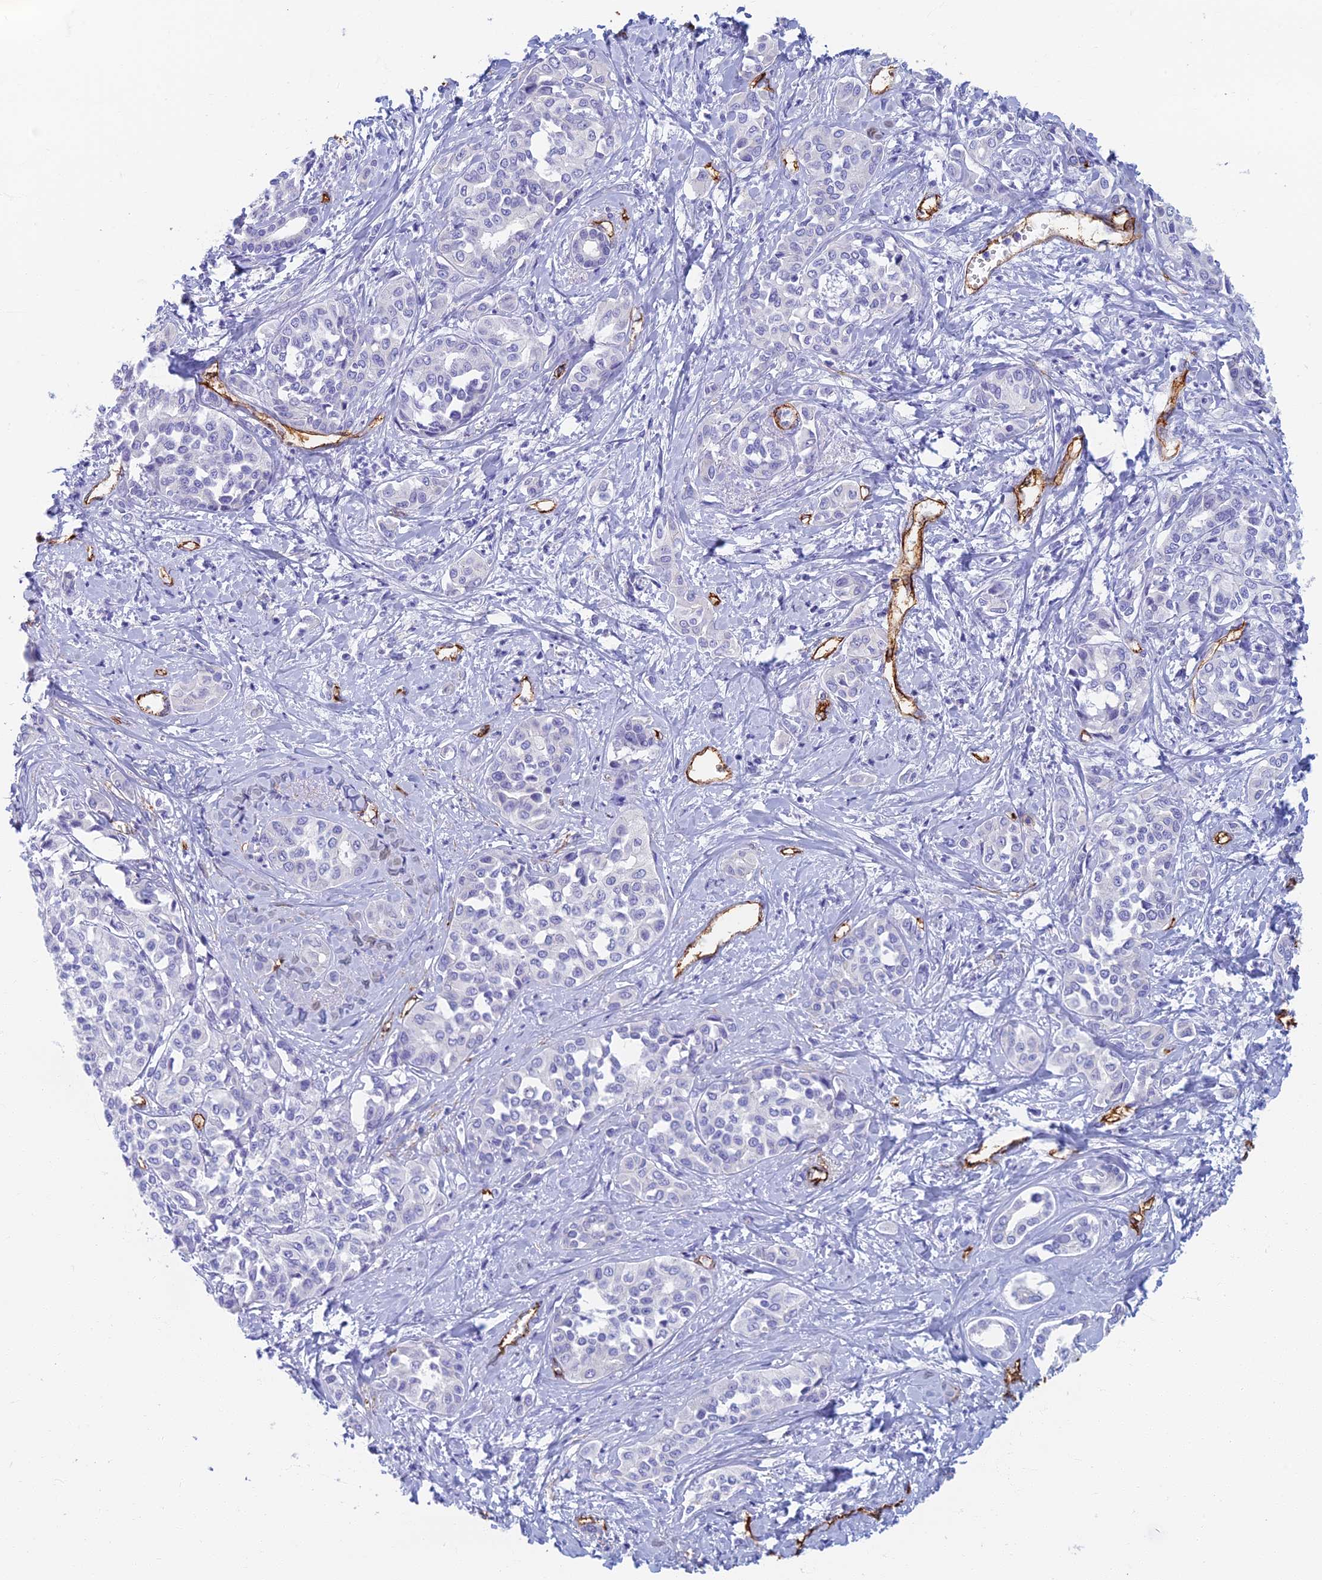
{"staining": {"intensity": "negative", "quantity": "none", "location": "none"}, "tissue": "liver cancer", "cell_type": "Tumor cells", "image_type": "cancer", "snomed": [{"axis": "morphology", "description": "Cholangiocarcinoma"}, {"axis": "topography", "description": "Liver"}], "caption": "Image shows no significant protein expression in tumor cells of liver cancer (cholangiocarcinoma). (Brightfield microscopy of DAB immunohistochemistry at high magnification).", "gene": "ETFRF1", "patient": {"sex": "female", "age": 77}}